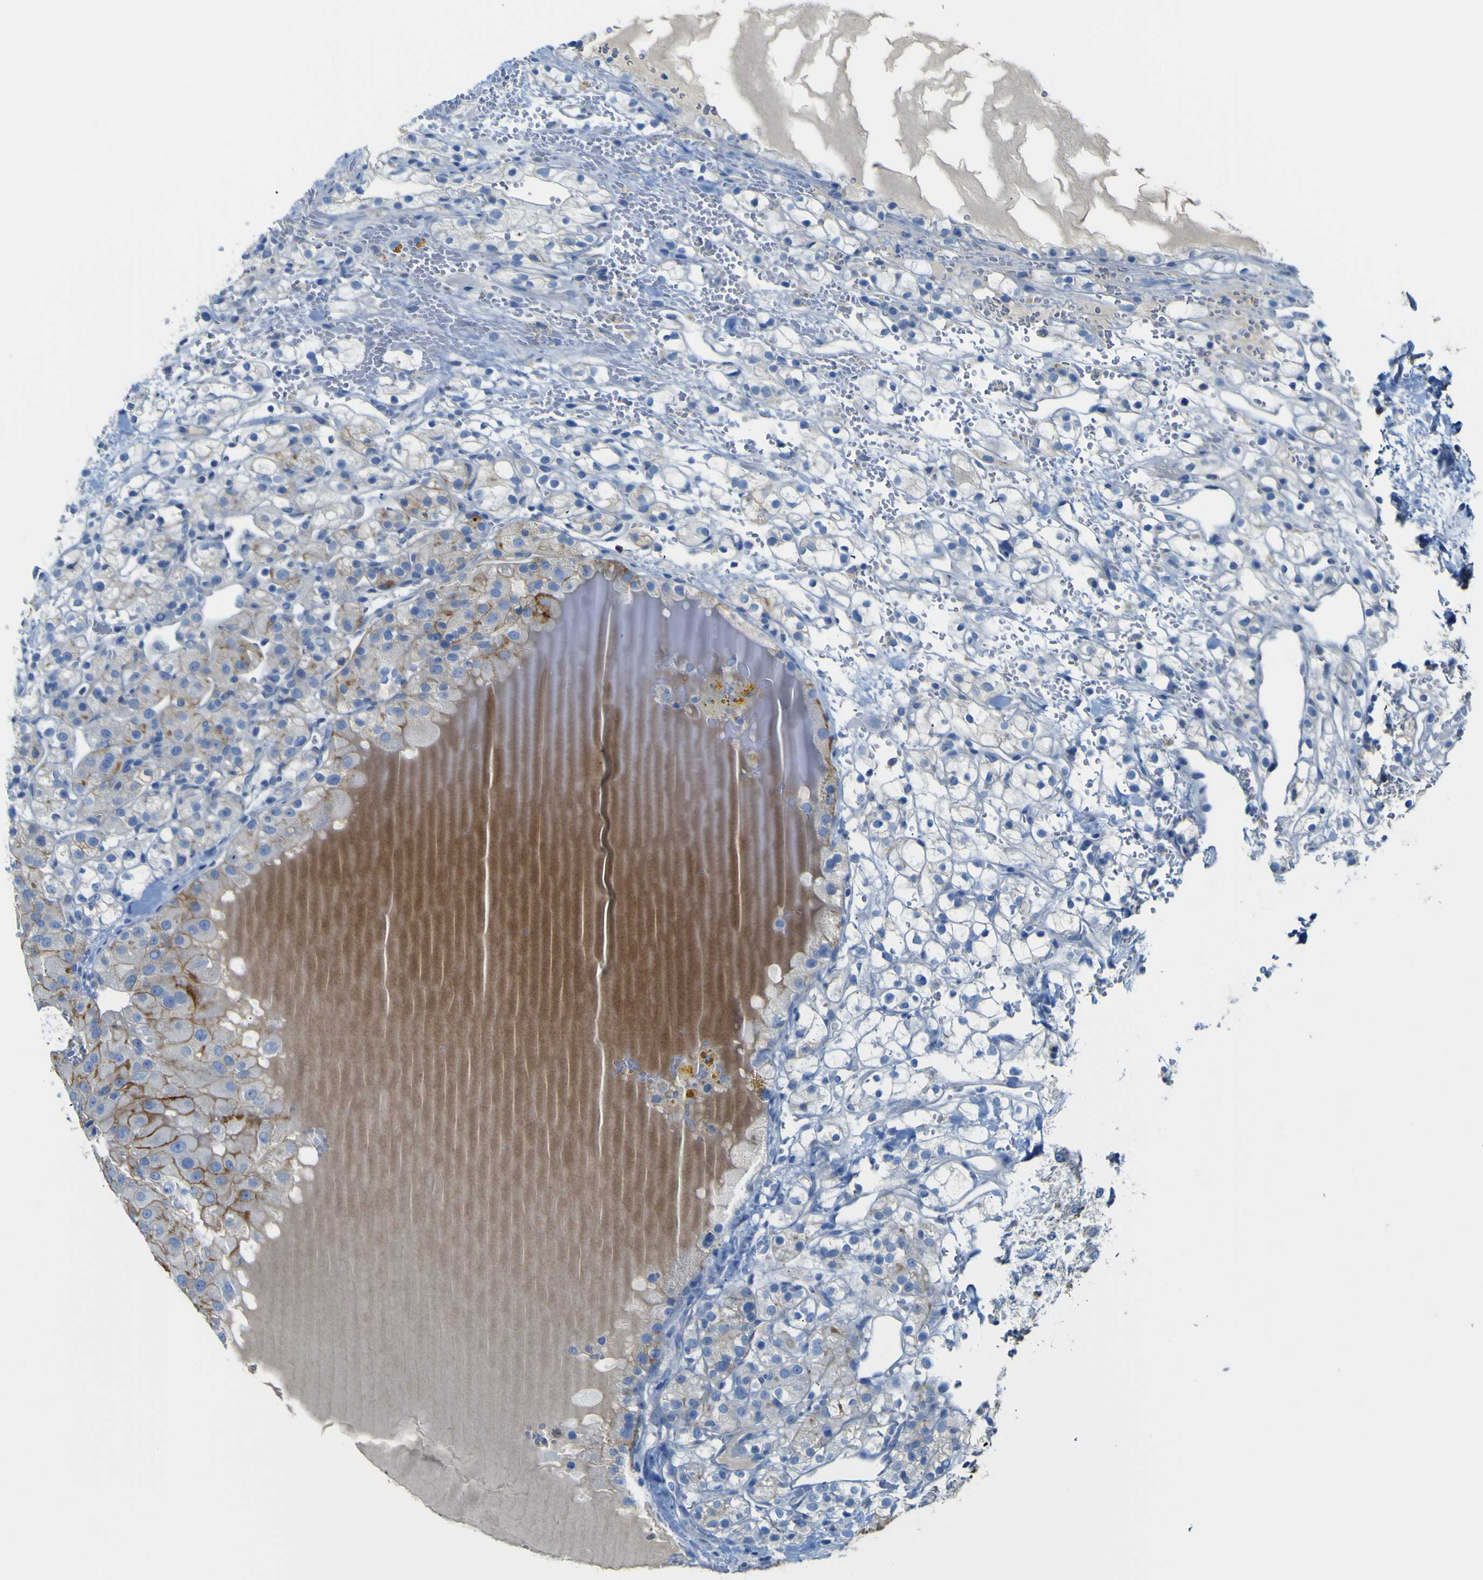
{"staining": {"intensity": "moderate", "quantity": "<25%", "location": "cytoplasmic/membranous"}, "tissue": "renal cancer", "cell_type": "Tumor cells", "image_type": "cancer", "snomed": [{"axis": "morphology", "description": "Adenocarcinoma, NOS"}, {"axis": "topography", "description": "Kidney"}], "caption": "There is low levels of moderate cytoplasmic/membranous staining in tumor cells of renal adenocarcinoma, as demonstrated by immunohistochemical staining (brown color).", "gene": "ADGRA2", "patient": {"sex": "male", "age": 61}}